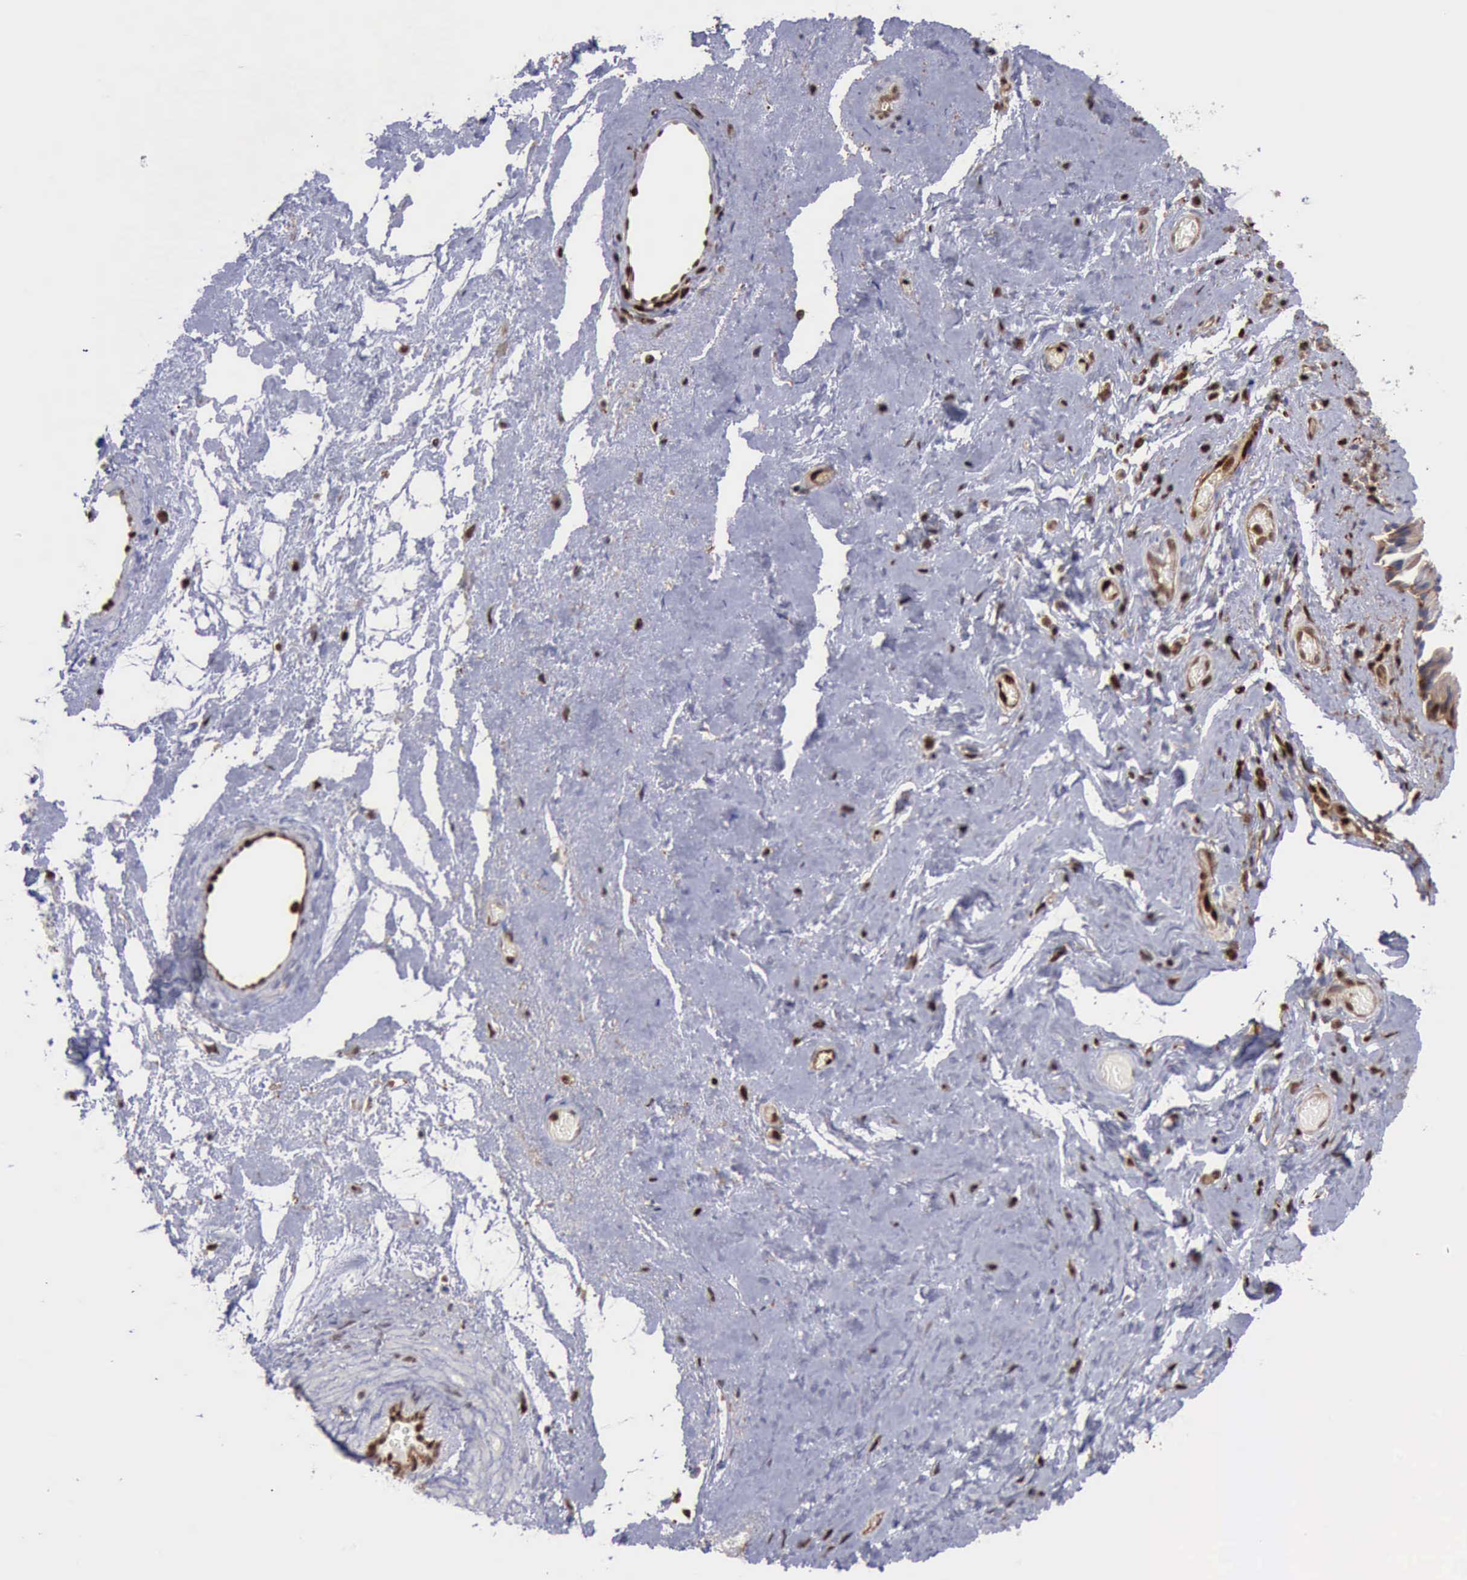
{"staining": {"intensity": "strong", "quantity": ">75%", "location": "cytoplasmic/membranous,nuclear"}, "tissue": "nasopharynx", "cell_type": "Respiratory epithelial cells", "image_type": "normal", "snomed": [{"axis": "morphology", "description": "Normal tissue, NOS"}, {"axis": "topography", "description": "Nasopharynx"}], "caption": "High-magnification brightfield microscopy of benign nasopharynx stained with DAB (brown) and counterstained with hematoxylin (blue). respiratory epithelial cells exhibit strong cytoplasmic/membranous,nuclear staining is present in about>75% of cells.", "gene": "PDCD4", "patient": {"sex": "male", "age": 74}}